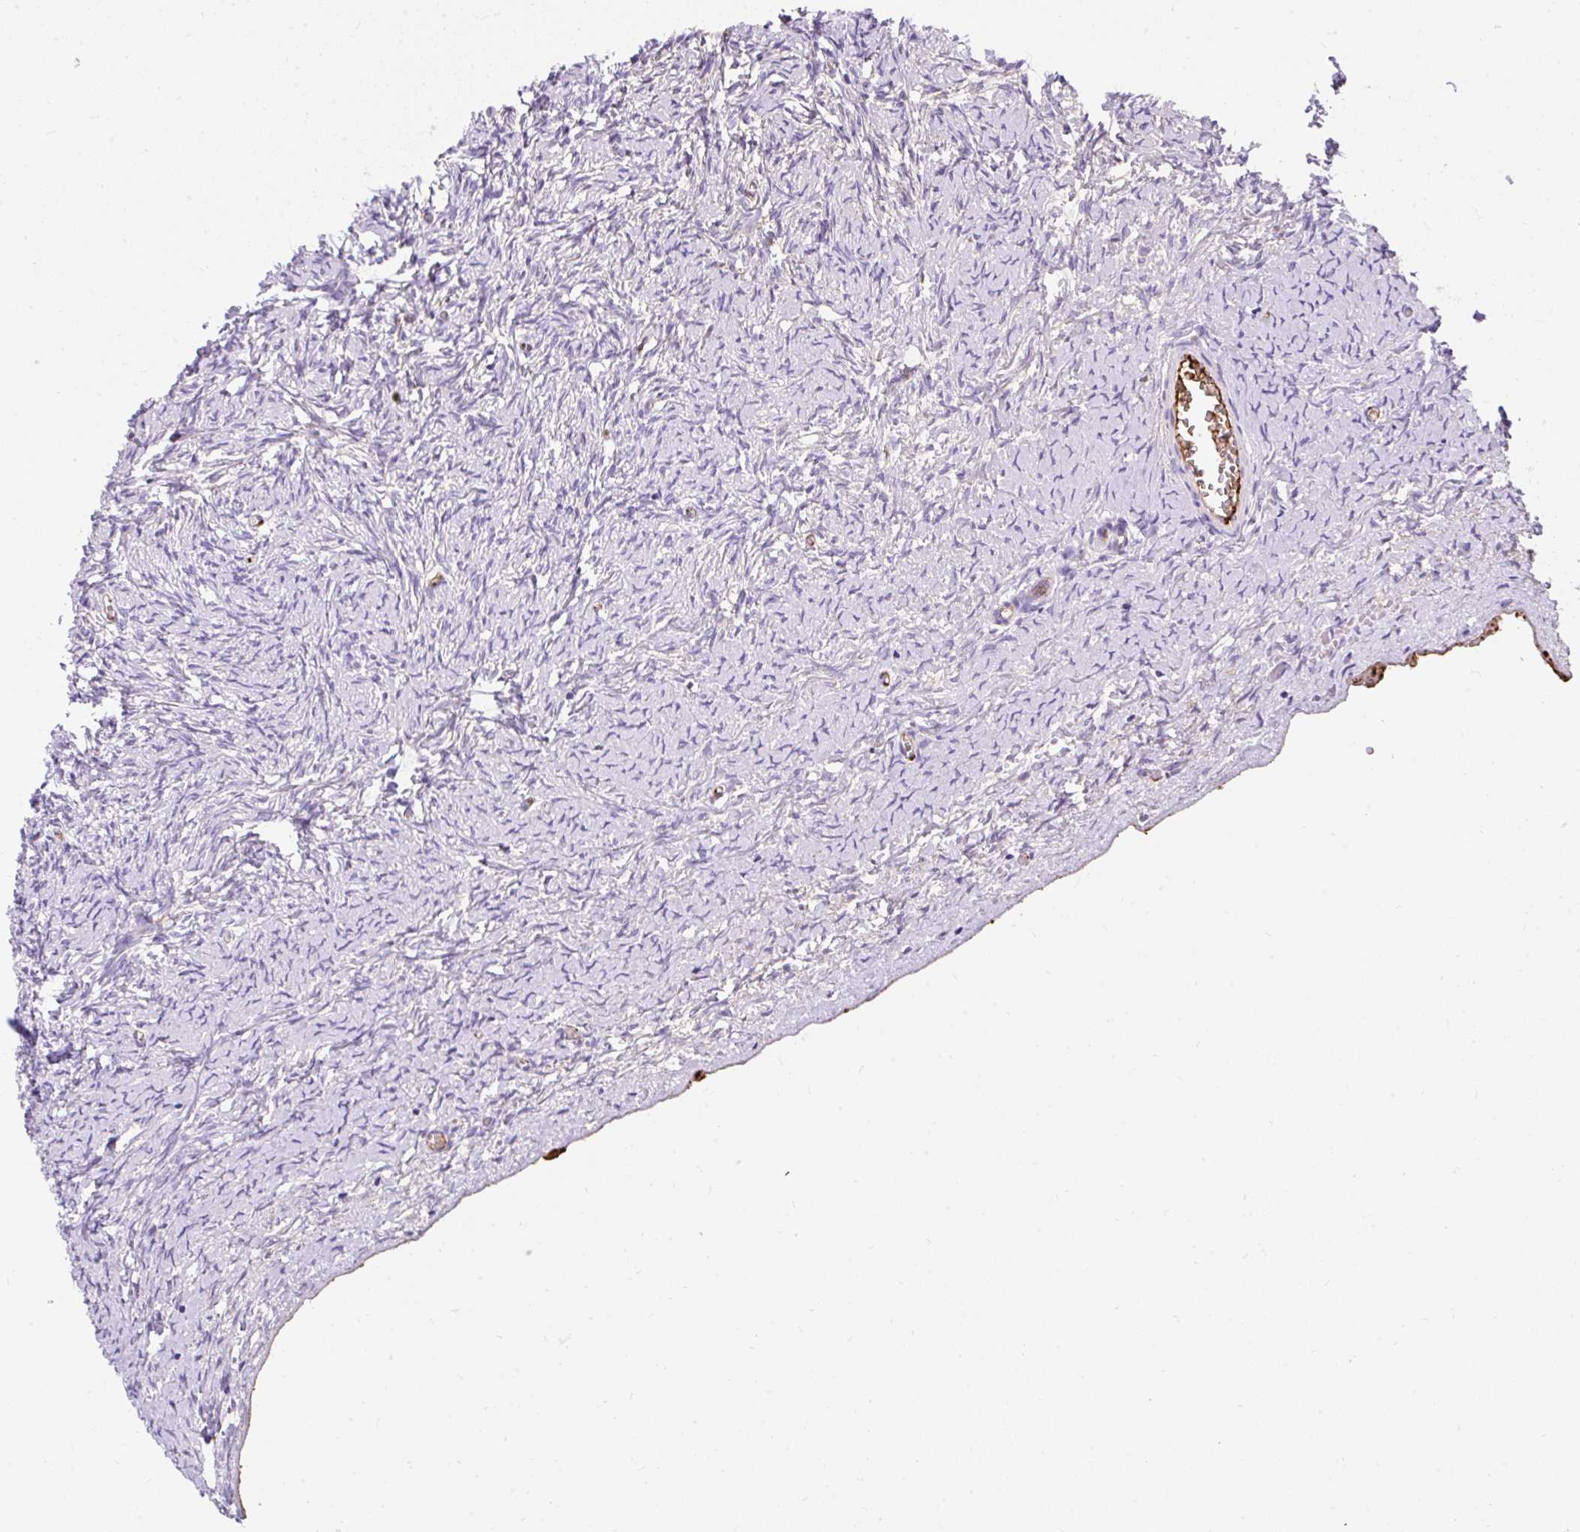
{"staining": {"intensity": "negative", "quantity": "none", "location": "none"}, "tissue": "ovary", "cell_type": "Ovarian stroma cells", "image_type": "normal", "snomed": [{"axis": "morphology", "description": "Normal tissue, NOS"}, {"axis": "topography", "description": "Ovary"}], "caption": "Image shows no significant protein expression in ovarian stroma cells of unremarkable ovary.", "gene": "APOC2", "patient": {"sex": "female", "age": 39}}